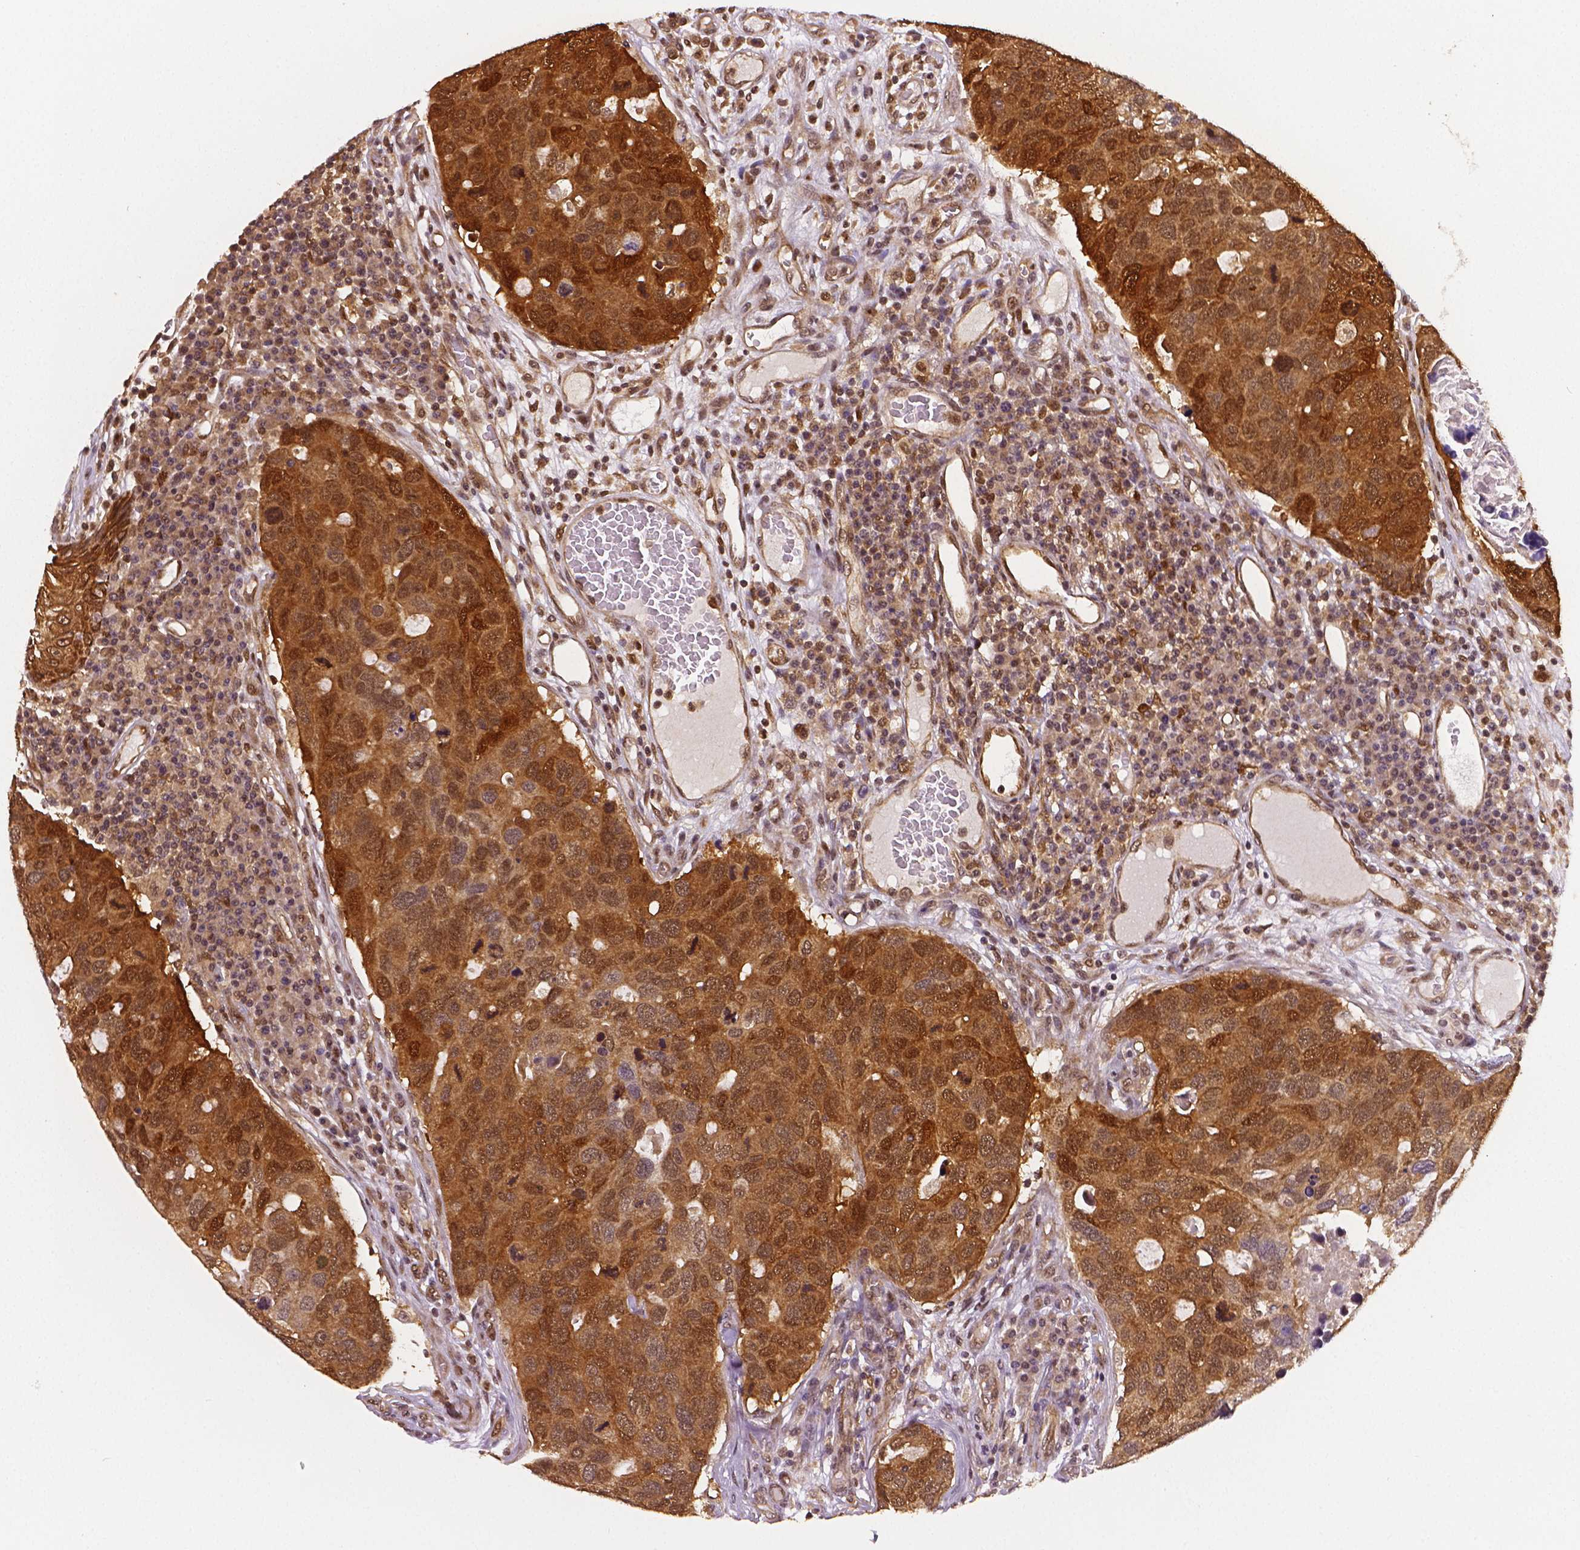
{"staining": {"intensity": "moderate", "quantity": ">75%", "location": "cytoplasmic/membranous"}, "tissue": "breast cancer", "cell_type": "Tumor cells", "image_type": "cancer", "snomed": [{"axis": "morphology", "description": "Duct carcinoma"}, {"axis": "topography", "description": "Breast"}], "caption": "Approximately >75% of tumor cells in infiltrating ductal carcinoma (breast) reveal moderate cytoplasmic/membranous protein positivity as visualized by brown immunohistochemical staining.", "gene": "STAT3", "patient": {"sex": "female", "age": 83}}